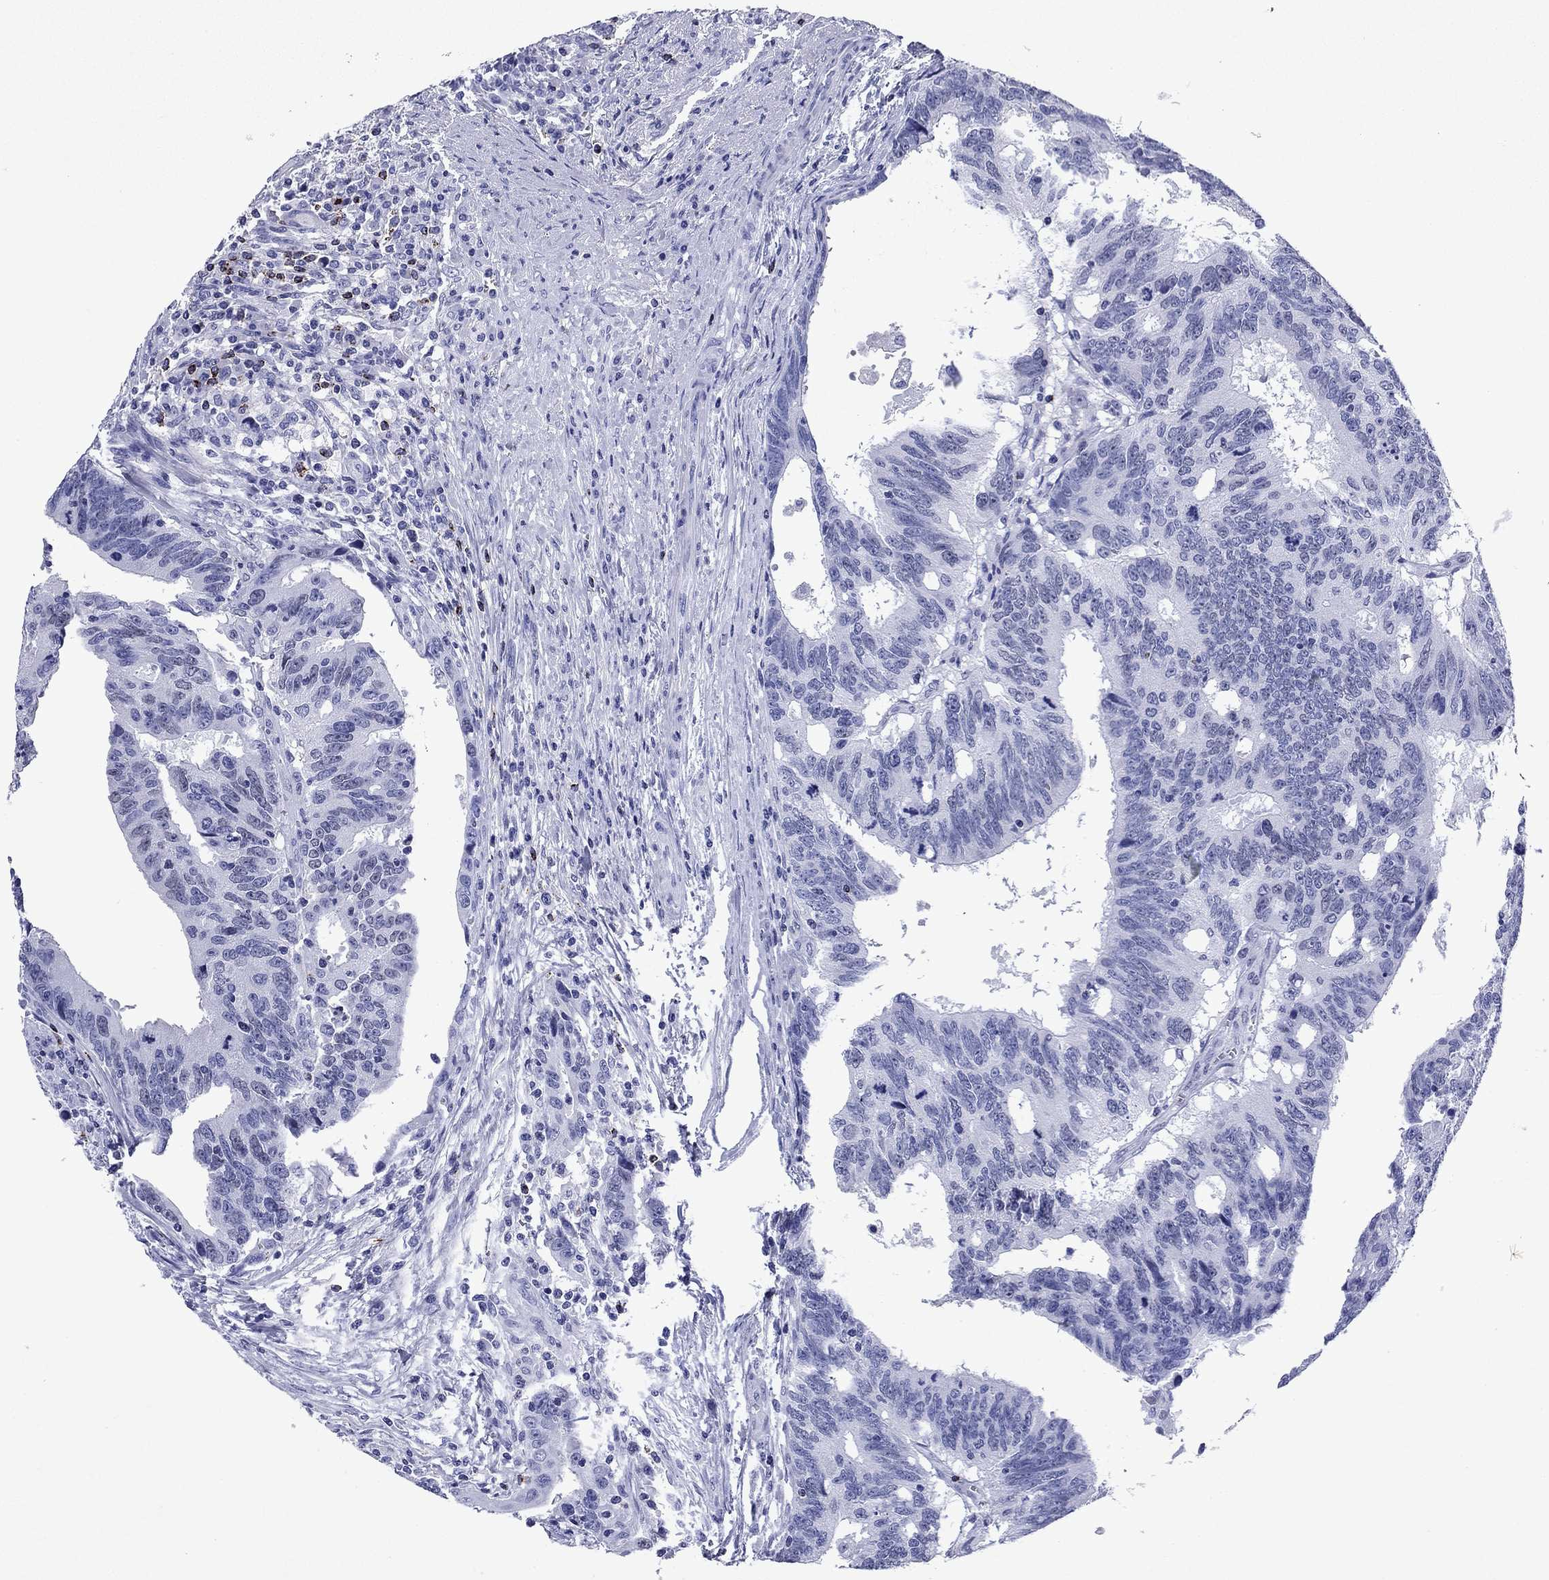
{"staining": {"intensity": "negative", "quantity": "none", "location": "none"}, "tissue": "colorectal cancer", "cell_type": "Tumor cells", "image_type": "cancer", "snomed": [{"axis": "morphology", "description": "Adenocarcinoma, NOS"}, {"axis": "topography", "description": "Colon"}], "caption": "High magnification brightfield microscopy of colorectal cancer (adenocarcinoma) stained with DAB (3,3'-diaminobenzidine) (brown) and counterstained with hematoxylin (blue): tumor cells show no significant expression.", "gene": "GZMK", "patient": {"sex": "female", "age": 77}}